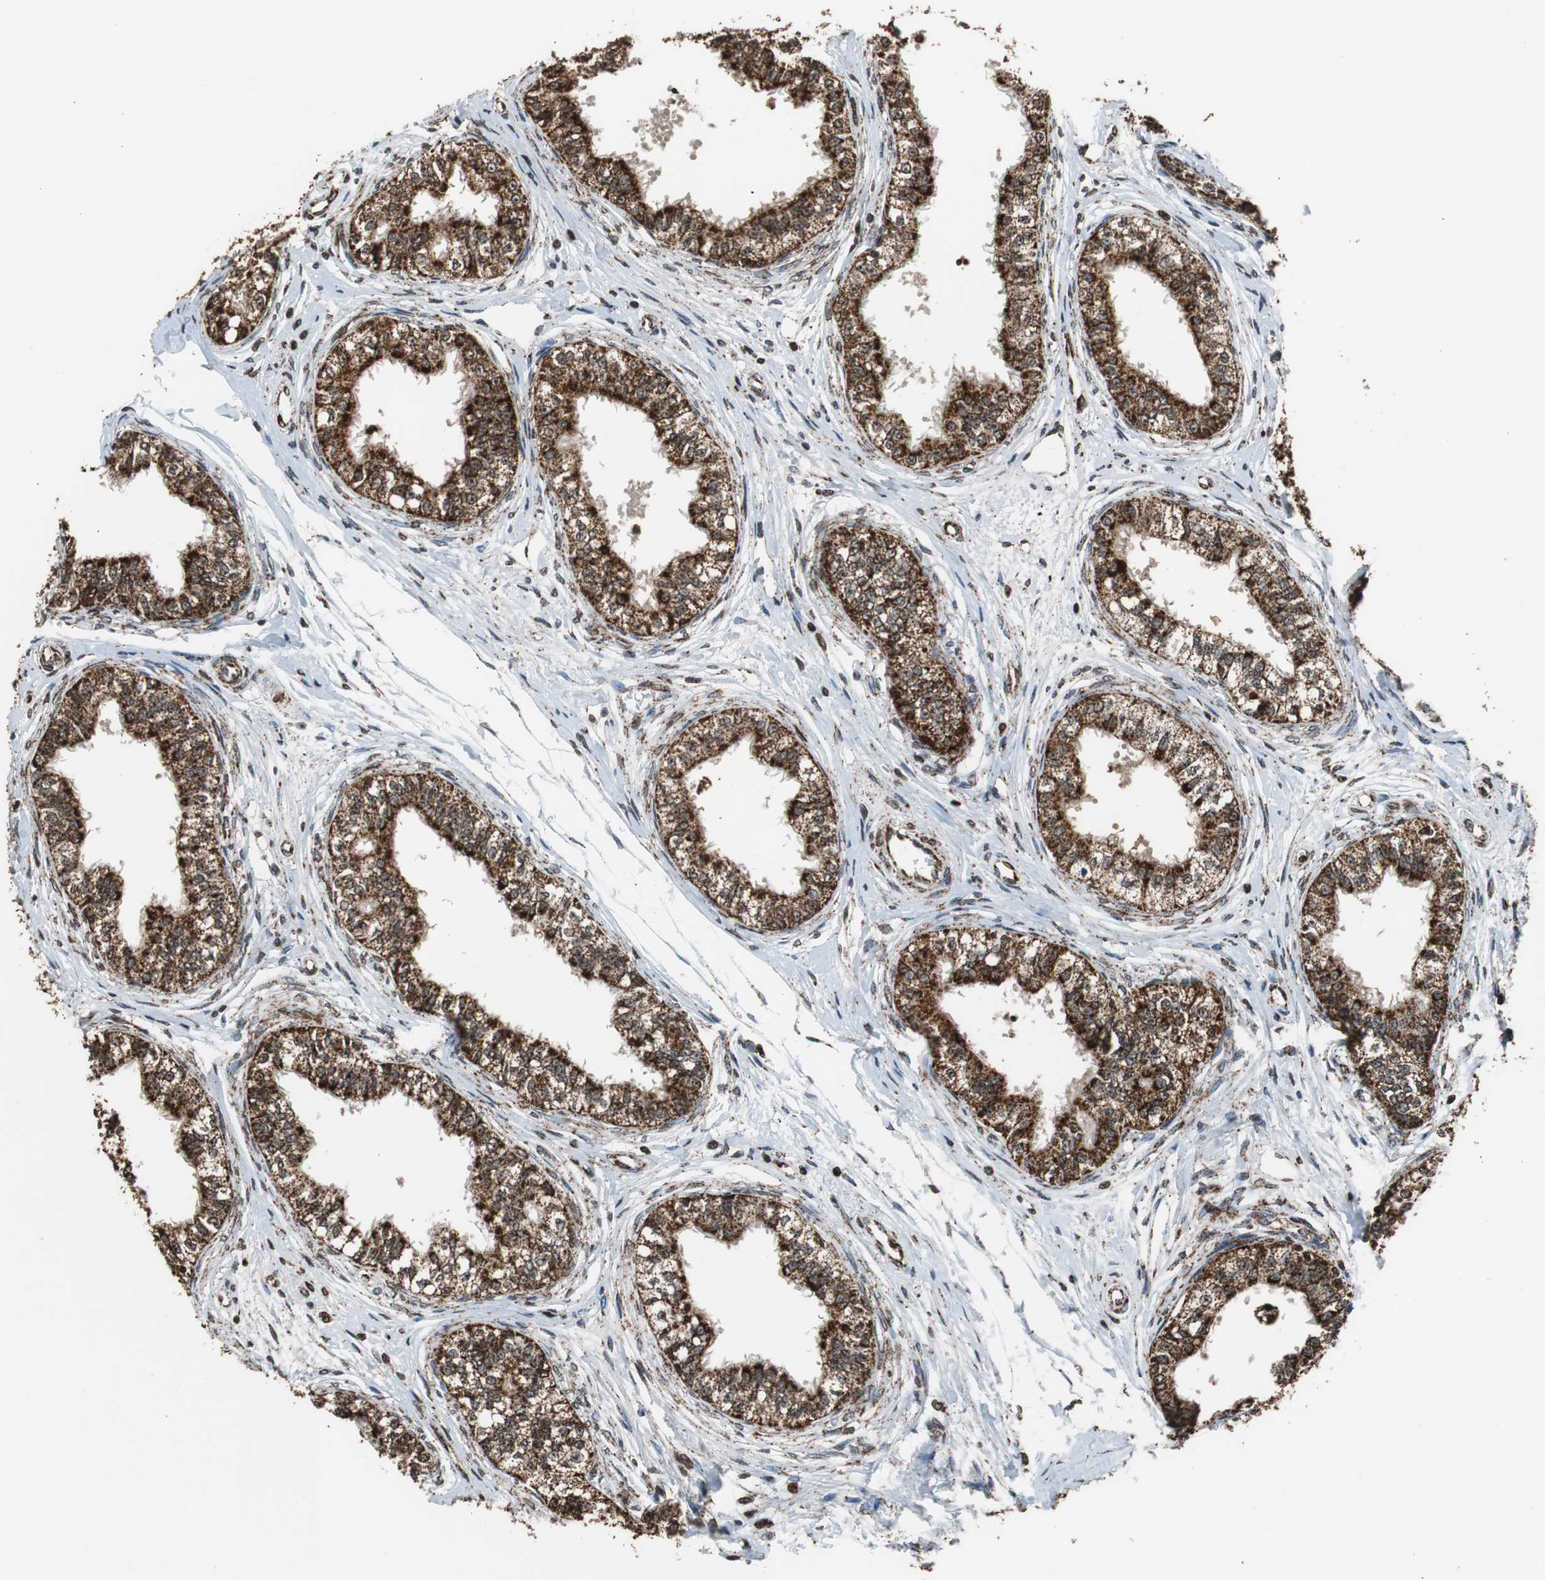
{"staining": {"intensity": "strong", "quantity": ">75%", "location": "cytoplasmic/membranous"}, "tissue": "epididymis", "cell_type": "Glandular cells", "image_type": "normal", "snomed": [{"axis": "morphology", "description": "Normal tissue, NOS"}, {"axis": "morphology", "description": "Adenocarcinoma, metastatic, NOS"}, {"axis": "topography", "description": "Testis"}, {"axis": "topography", "description": "Epididymis"}], "caption": "Immunohistochemistry (IHC) histopathology image of unremarkable epididymis: human epididymis stained using IHC displays high levels of strong protein expression localized specifically in the cytoplasmic/membranous of glandular cells, appearing as a cytoplasmic/membranous brown color.", "gene": "HSPA9", "patient": {"sex": "male", "age": 26}}